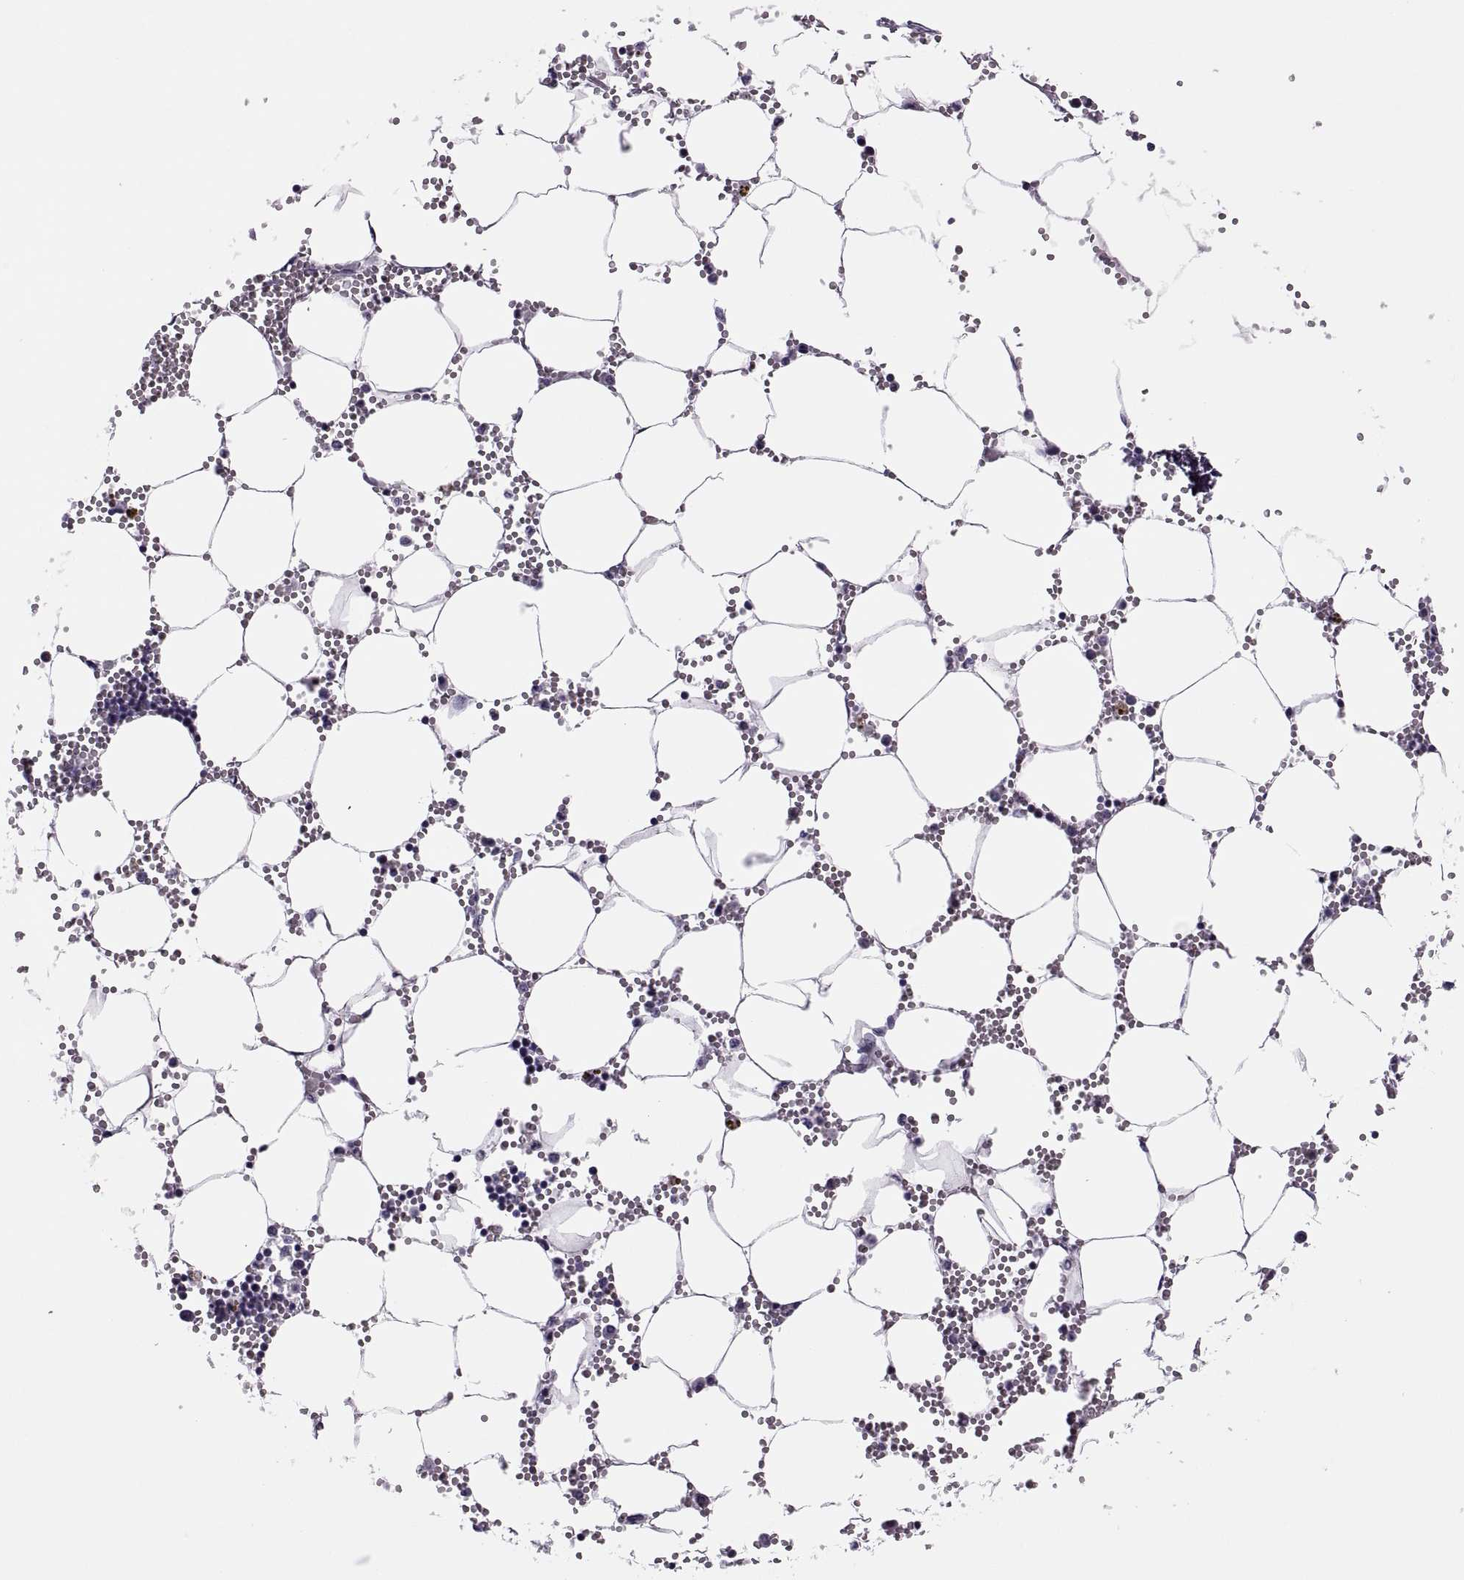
{"staining": {"intensity": "negative", "quantity": "none", "location": "none"}, "tissue": "bone marrow", "cell_type": "Hematopoietic cells", "image_type": "normal", "snomed": [{"axis": "morphology", "description": "Normal tissue, NOS"}, {"axis": "topography", "description": "Bone marrow"}], "caption": "High power microscopy image of an IHC histopathology image of unremarkable bone marrow, revealing no significant staining in hematopoietic cells. The staining was performed using DAB (3,3'-diaminobenzidine) to visualize the protein expression in brown, while the nuclei were stained in blue with hematoxylin (Magnification: 20x).", "gene": "SYNGR4", "patient": {"sex": "male", "age": 54}}